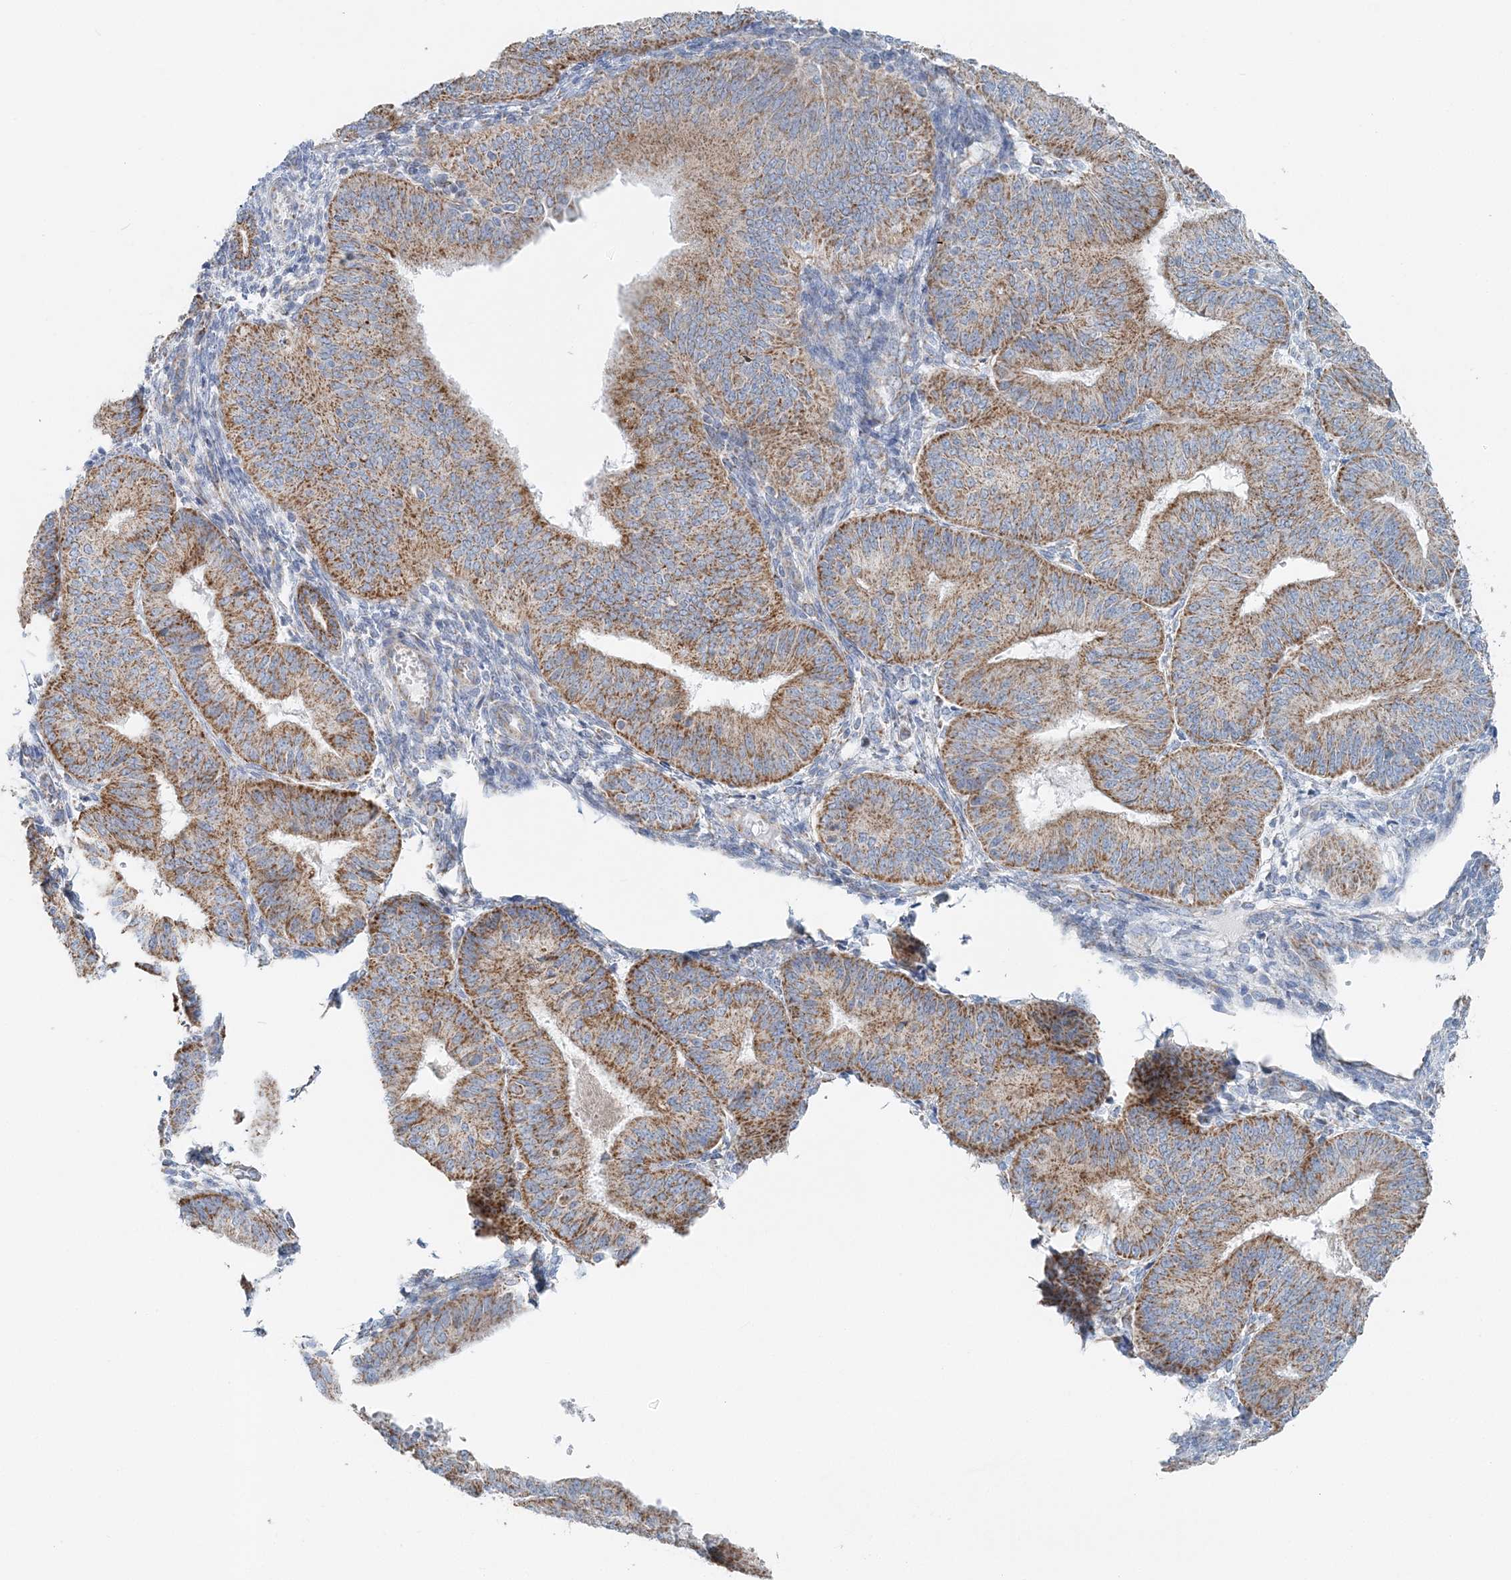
{"staining": {"intensity": "moderate", "quantity": ">75%", "location": "cytoplasmic/membranous"}, "tissue": "endometrial cancer", "cell_type": "Tumor cells", "image_type": "cancer", "snomed": [{"axis": "morphology", "description": "Adenocarcinoma, NOS"}, {"axis": "topography", "description": "Endometrium"}], "caption": "A brown stain labels moderate cytoplasmic/membranous expression of a protein in endometrial cancer tumor cells.", "gene": "PCCB", "patient": {"sex": "female", "age": 58}}